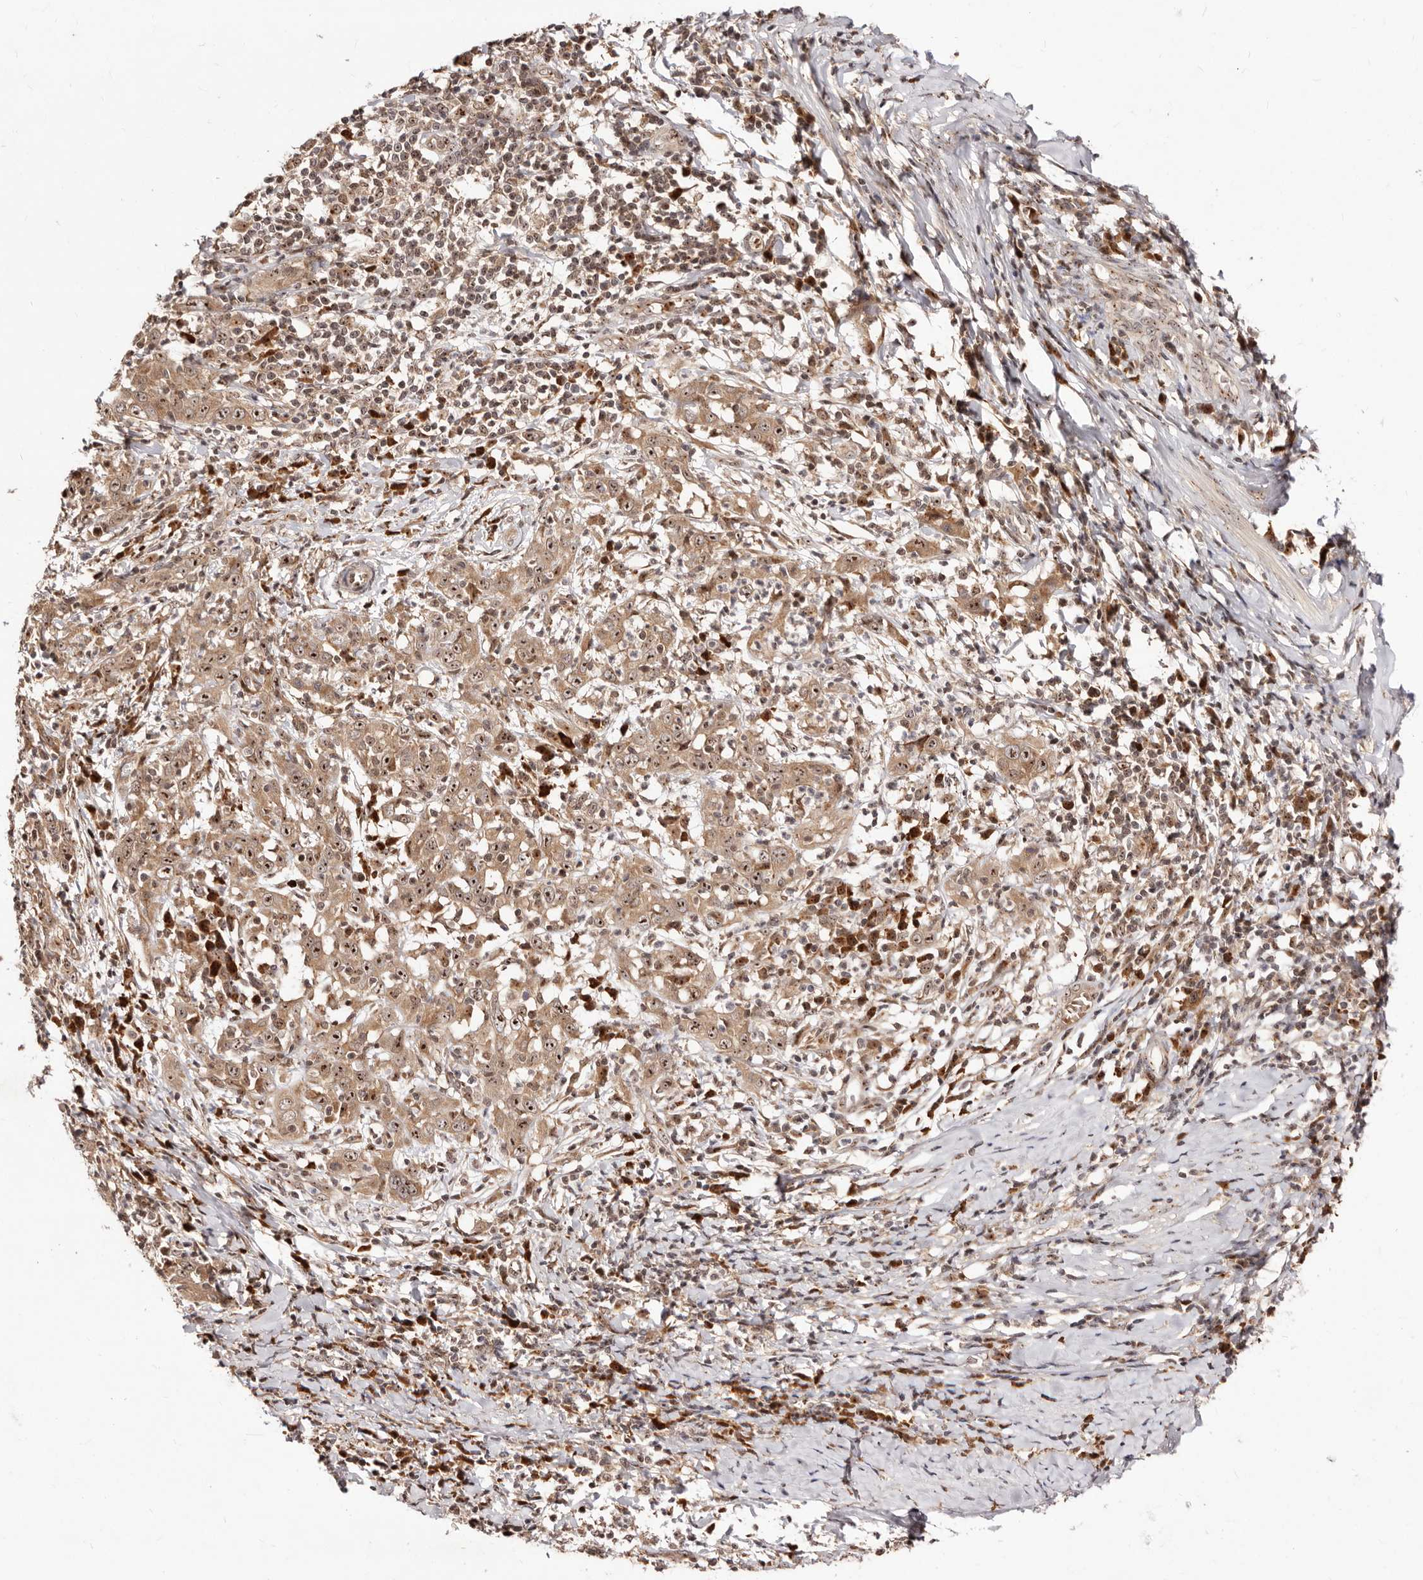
{"staining": {"intensity": "moderate", "quantity": ">75%", "location": "cytoplasmic/membranous,nuclear"}, "tissue": "cervical cancer", "cell_type": "Tumor cells", "image_type": "cancer", "snomed": [{"axis": "morphology", "description": "Squamous cell carcinoma, NOS"}, {"axis": "topography", "description": "Cervix"}], "caption": "IHC staining of squamous cell carcinoma (cervical), which displays medium levels of moderate cytoplasmic/membranous and nuclear positivity in about >75% of tumor cells indicating moderate cytoplasmic/membranous and nuclear protein positivity. The staining was performed using DAB (brown) for protein detection and nuclei were counterstained in hematoxylin (blue).", "gene": "APOL6", "patient": {"sex": "female", "age": 46}}